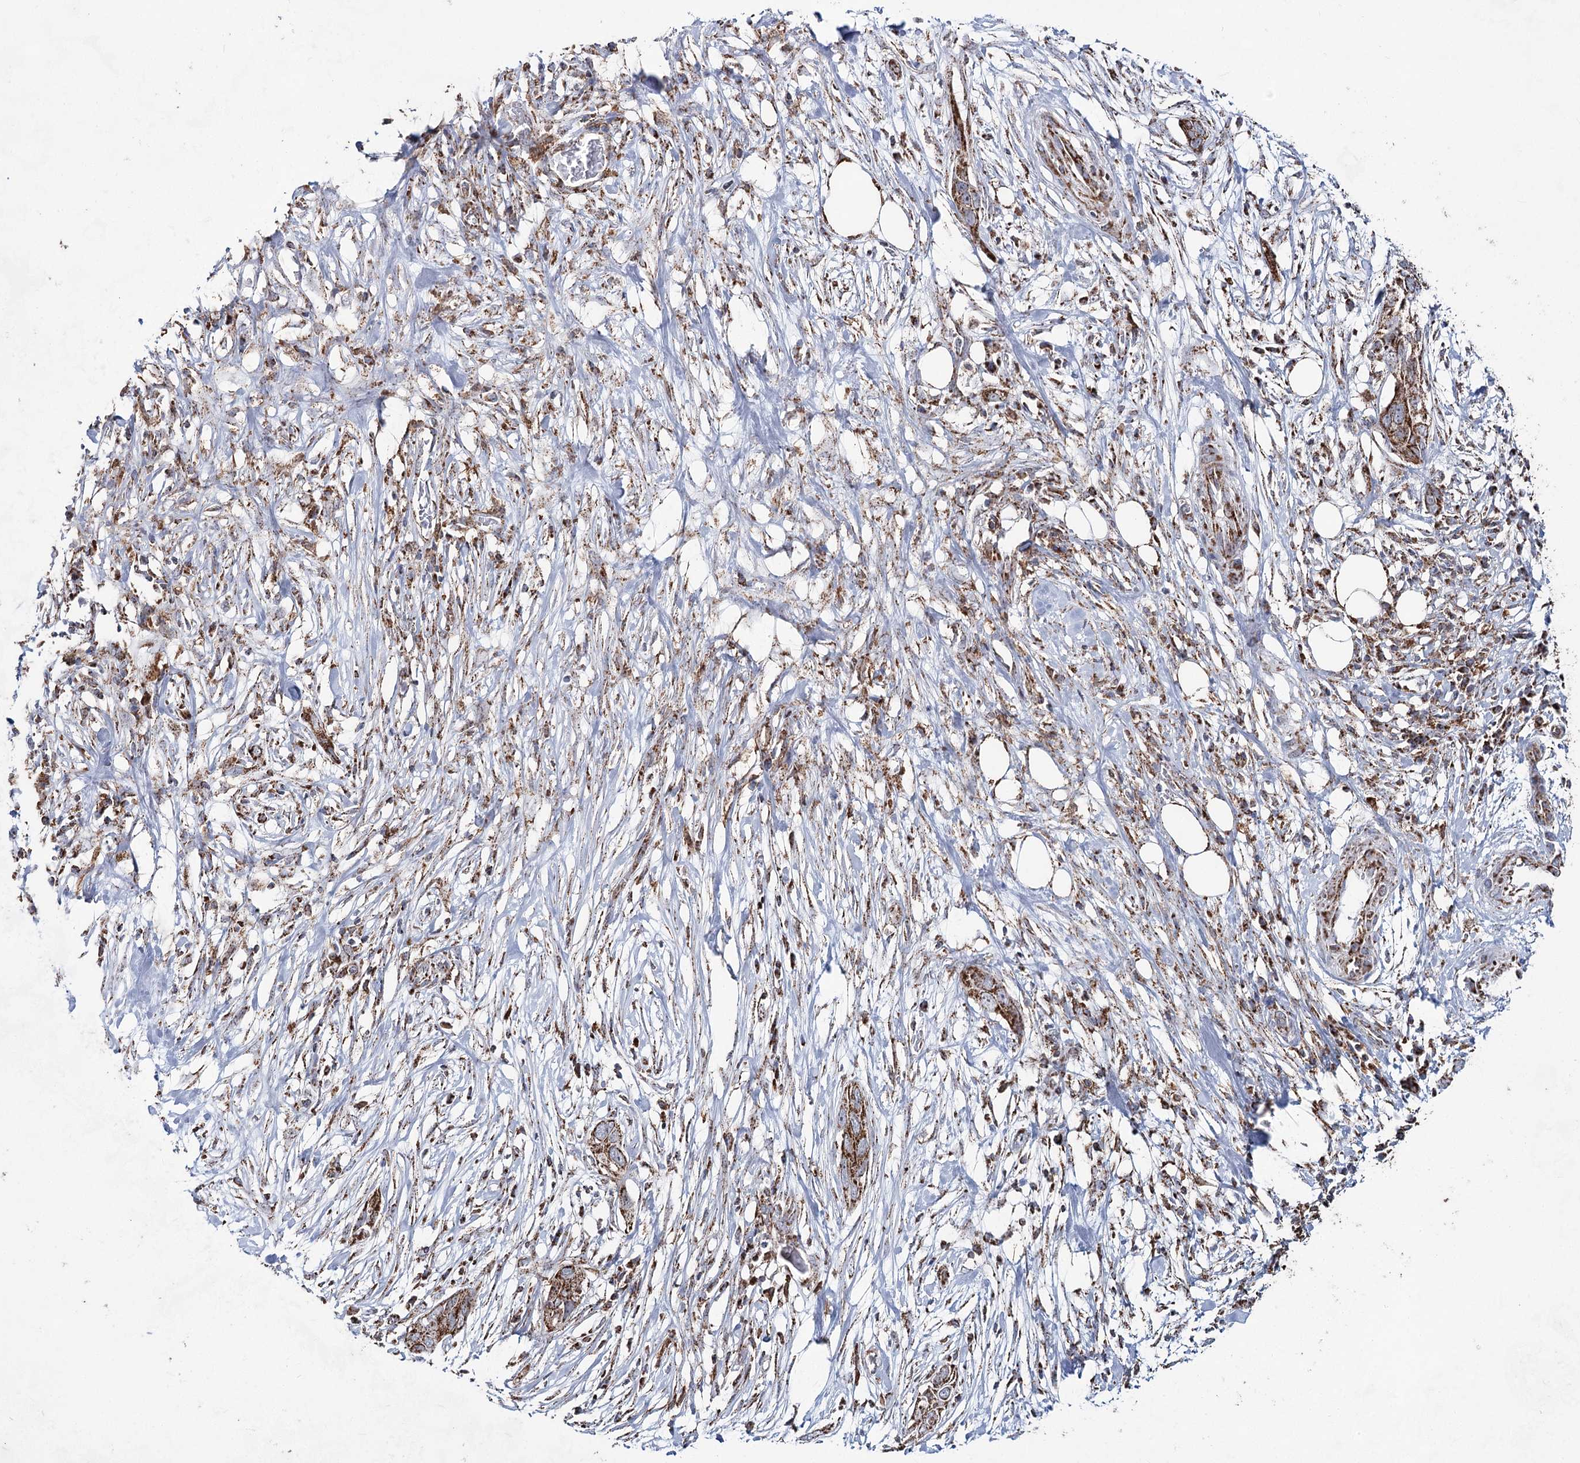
{"staining": {"intensity": "moderate", "quantity": ">75%", "location": "cytoplasmic/membranous"}, "tissue": "pancreatic cancer", "cell_type": "Tumor cells", "image_type": "cancer", "snomed": [{"axis": "morphology", "description": "Adenocarcinoma, NOS"}, {"axis": "topography", "description": "Pancreas"}], "caption": "Protein analysis of adenocarcinoma (pancreatic) tissue demonstrates moderate cytoplasmic/membranous staining in about >75% of tumor cells. The staining is performed using DAB (3,3'-diaminobenzidine) brown chromogen to label protein expression. The nuclei are counter-stained blue using hematoxylin.", "gene": "CWF19L1", "patient": {"sex": "female", "age": 60}}